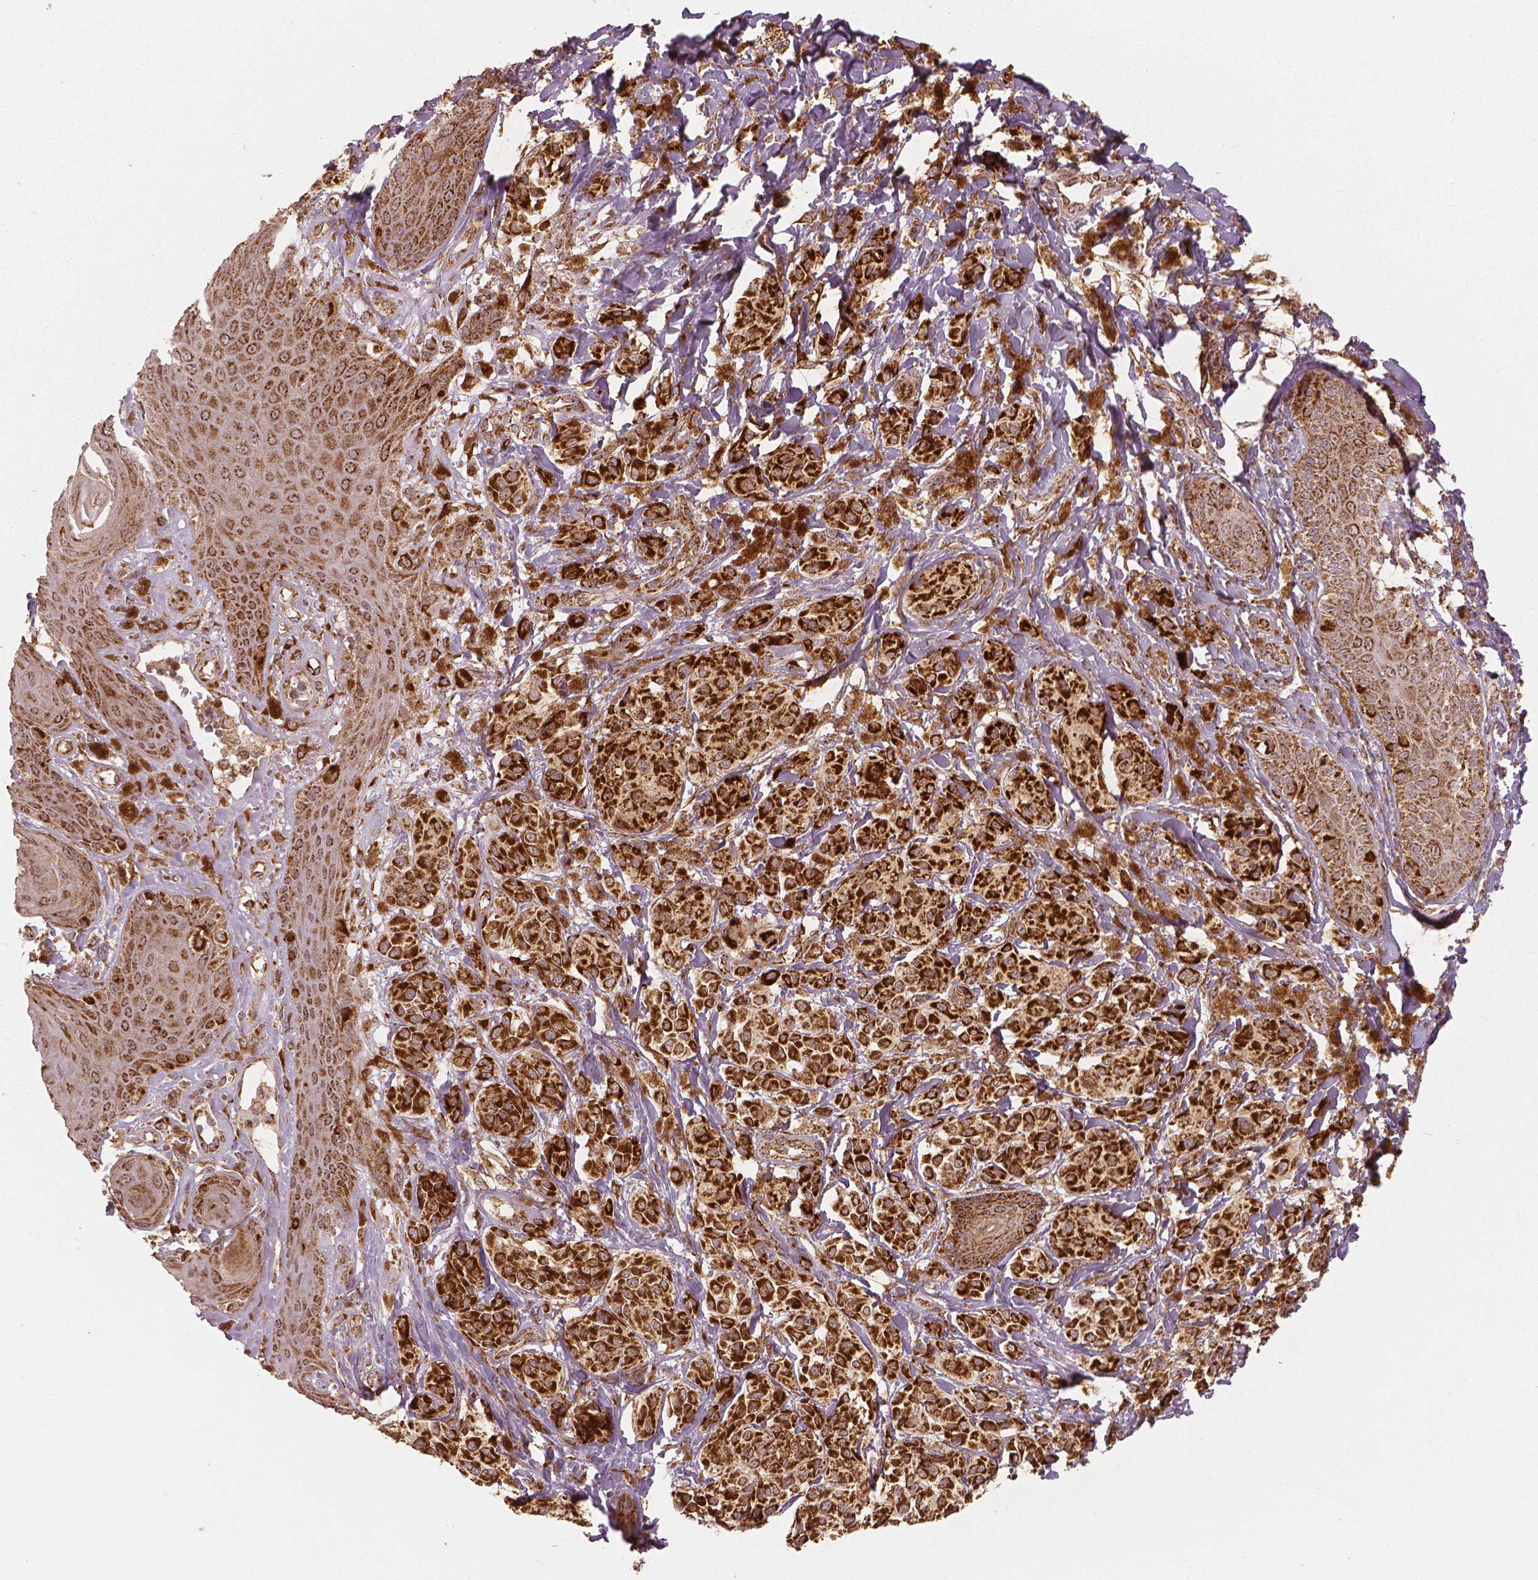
{"staining": {"intensity": "strong", "quantity": ">75%", "location": "cytoplasmic/membranous"}, "tissue": "melanoma", "cell_type": "Tumor cells", "image_type": "cancer", "snomed": [{"axis": "morphology", "description": "Malignant melanoma, NOS"}, {"axis": "topography", "description": "Skin"}], "caption": "This photomicrograph reveals immunohistochemistry staining of human malignant melanoma, with high strong cytoplasmic/membranous positivity in about >75% of tumor cells.", "gene": "PGAM5", "patient": {"sex": "female", "age": 80}}